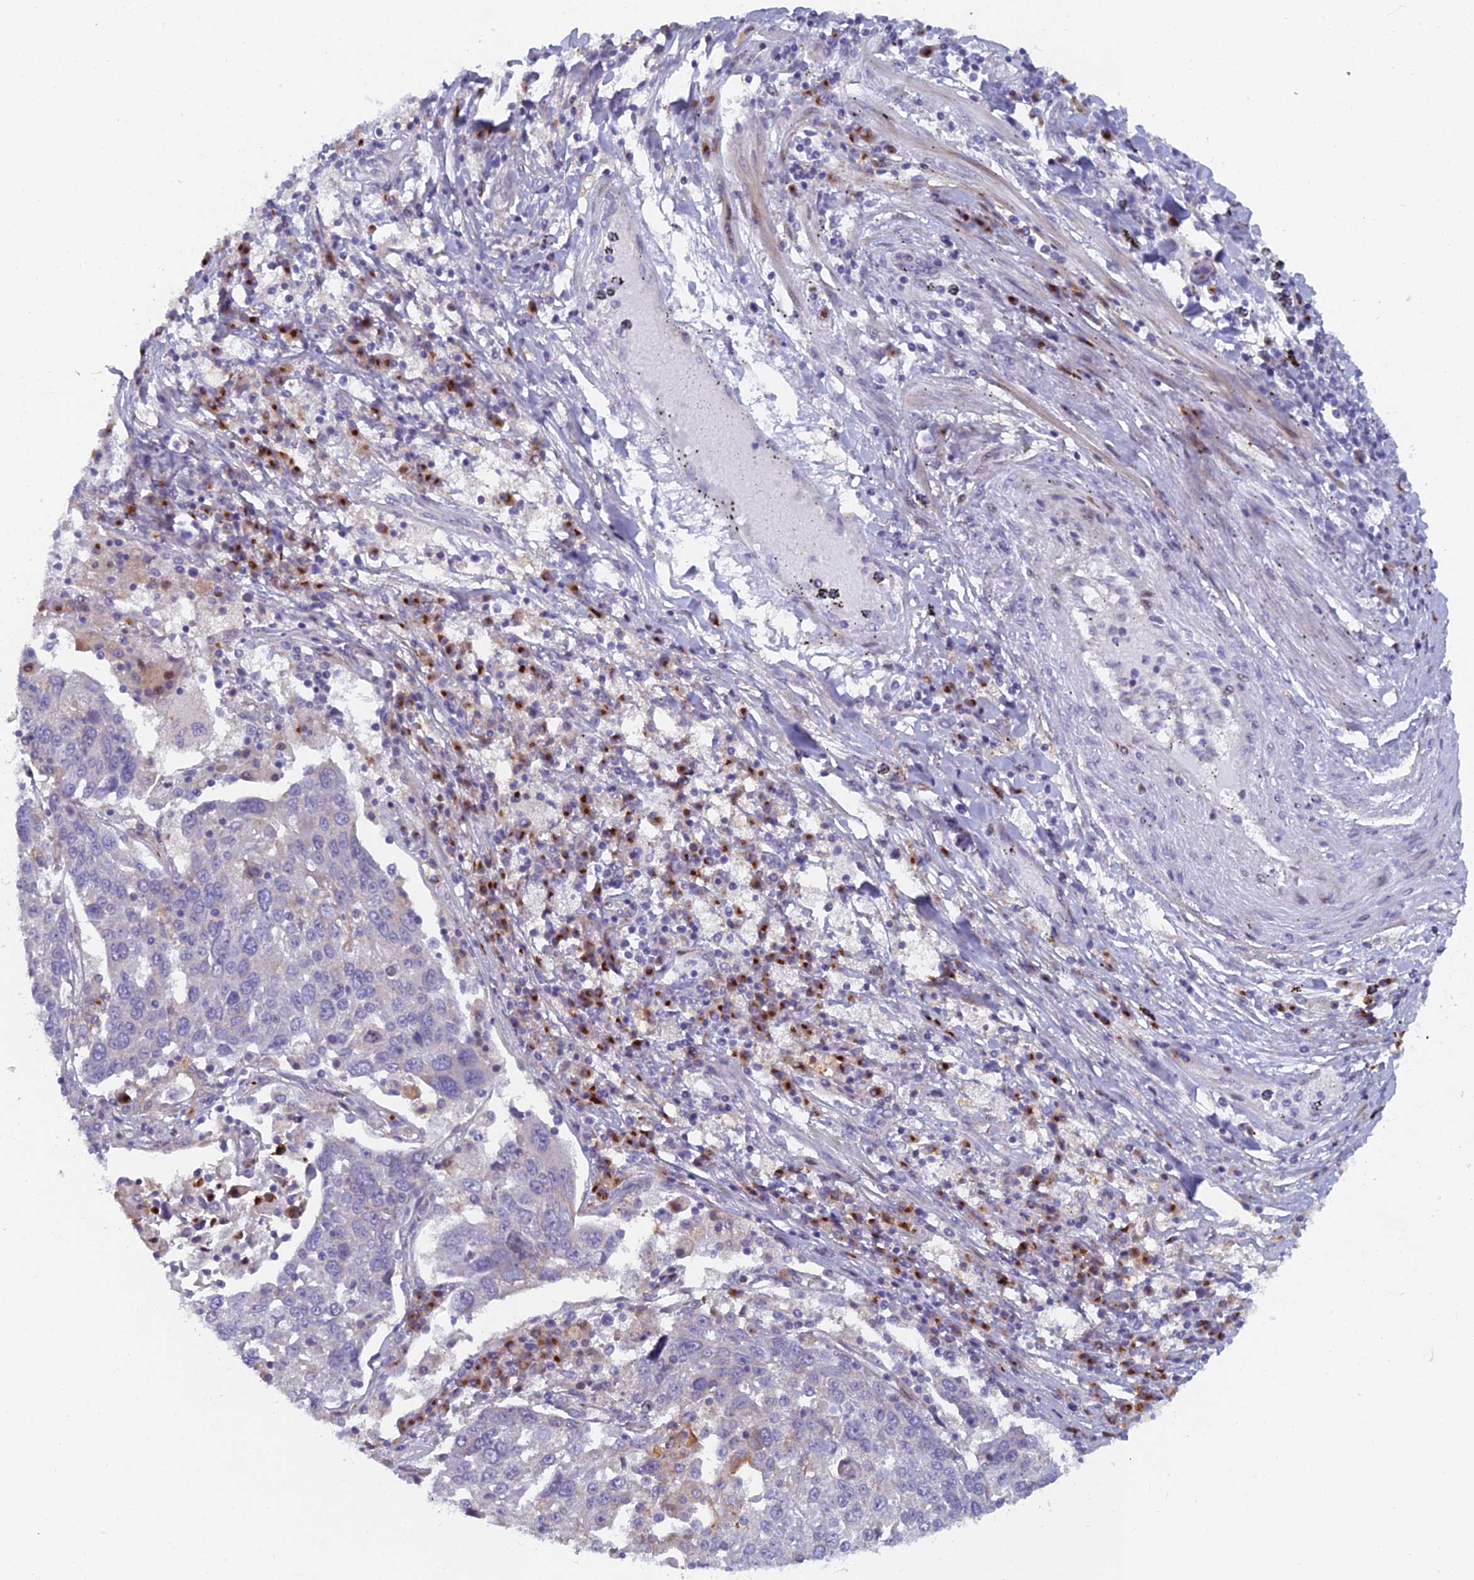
{"staining": {"intensity": "negative", "quantity": "none", "location": "none"}, "tissue": "lung cancer", "cell_type": "Tumor cells", "image_type": "cancer", "snomed": [{"axis": "morphology", "description": "Squamous cell carcinoma, NOS"}, {"axis": "topography", "description": "Lung"}], "caption": "There is no significant staining in tumor cells of lung cancer (squamous cell carcinoma). Nuclei are stained in blue.", "gene": "B9D2", "patient": {"sex": "male", "age": 65}}